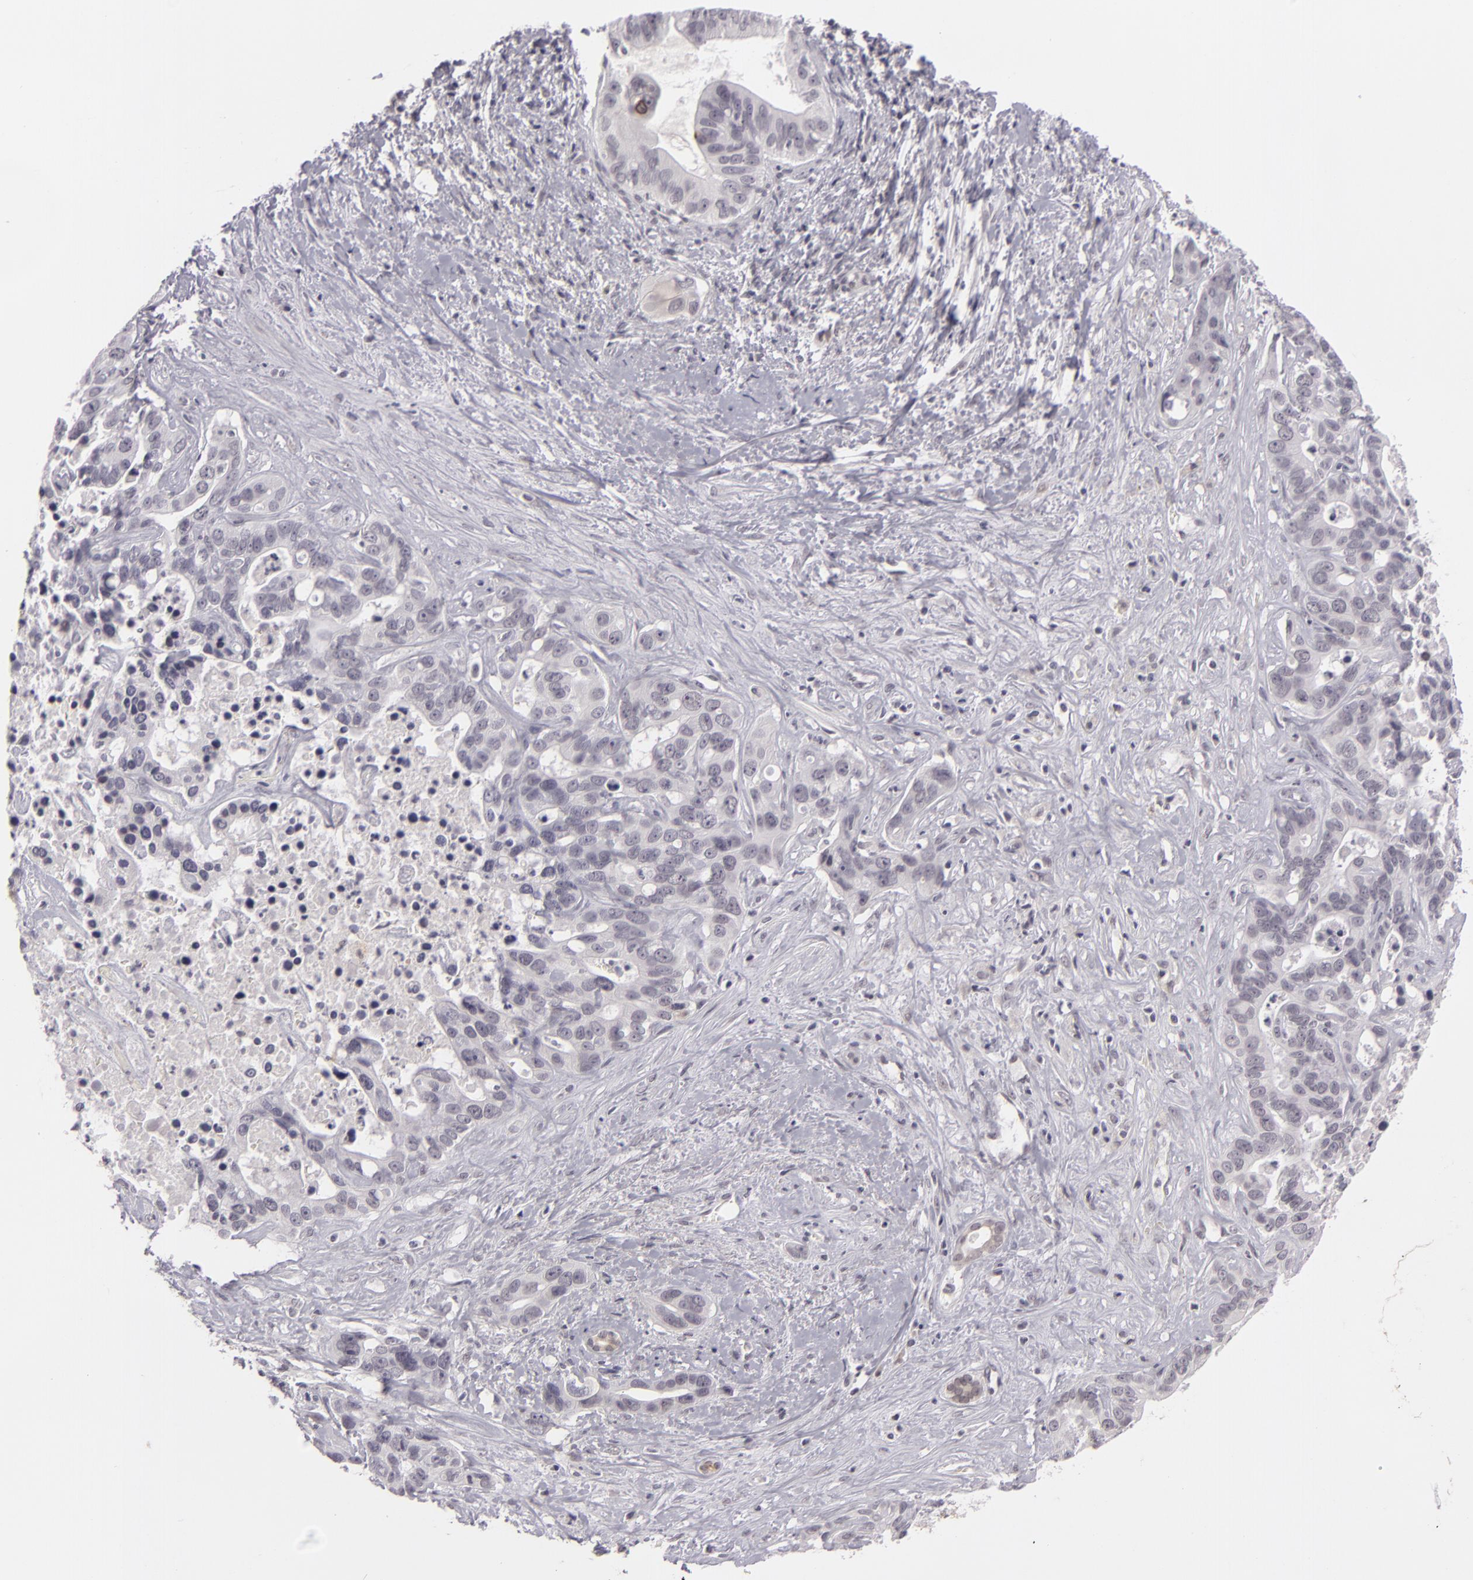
{"staining": {"intensity": "negative", "quantity": "none", "location": "none"}, "tissue": "liver cancer", "cell_type": "Tumor cells", "image_type": "cancer", "snomed": [{"axis": "morphology", "description": "Cholangiocarcinoma"}, {"axis": "topography", "description": "Liver"}], "caption": "Tumor cells show no significant protein positivity in liver cancer.", "gene": "ZNF205", "patient": {"sex": "female", "age": 65}}